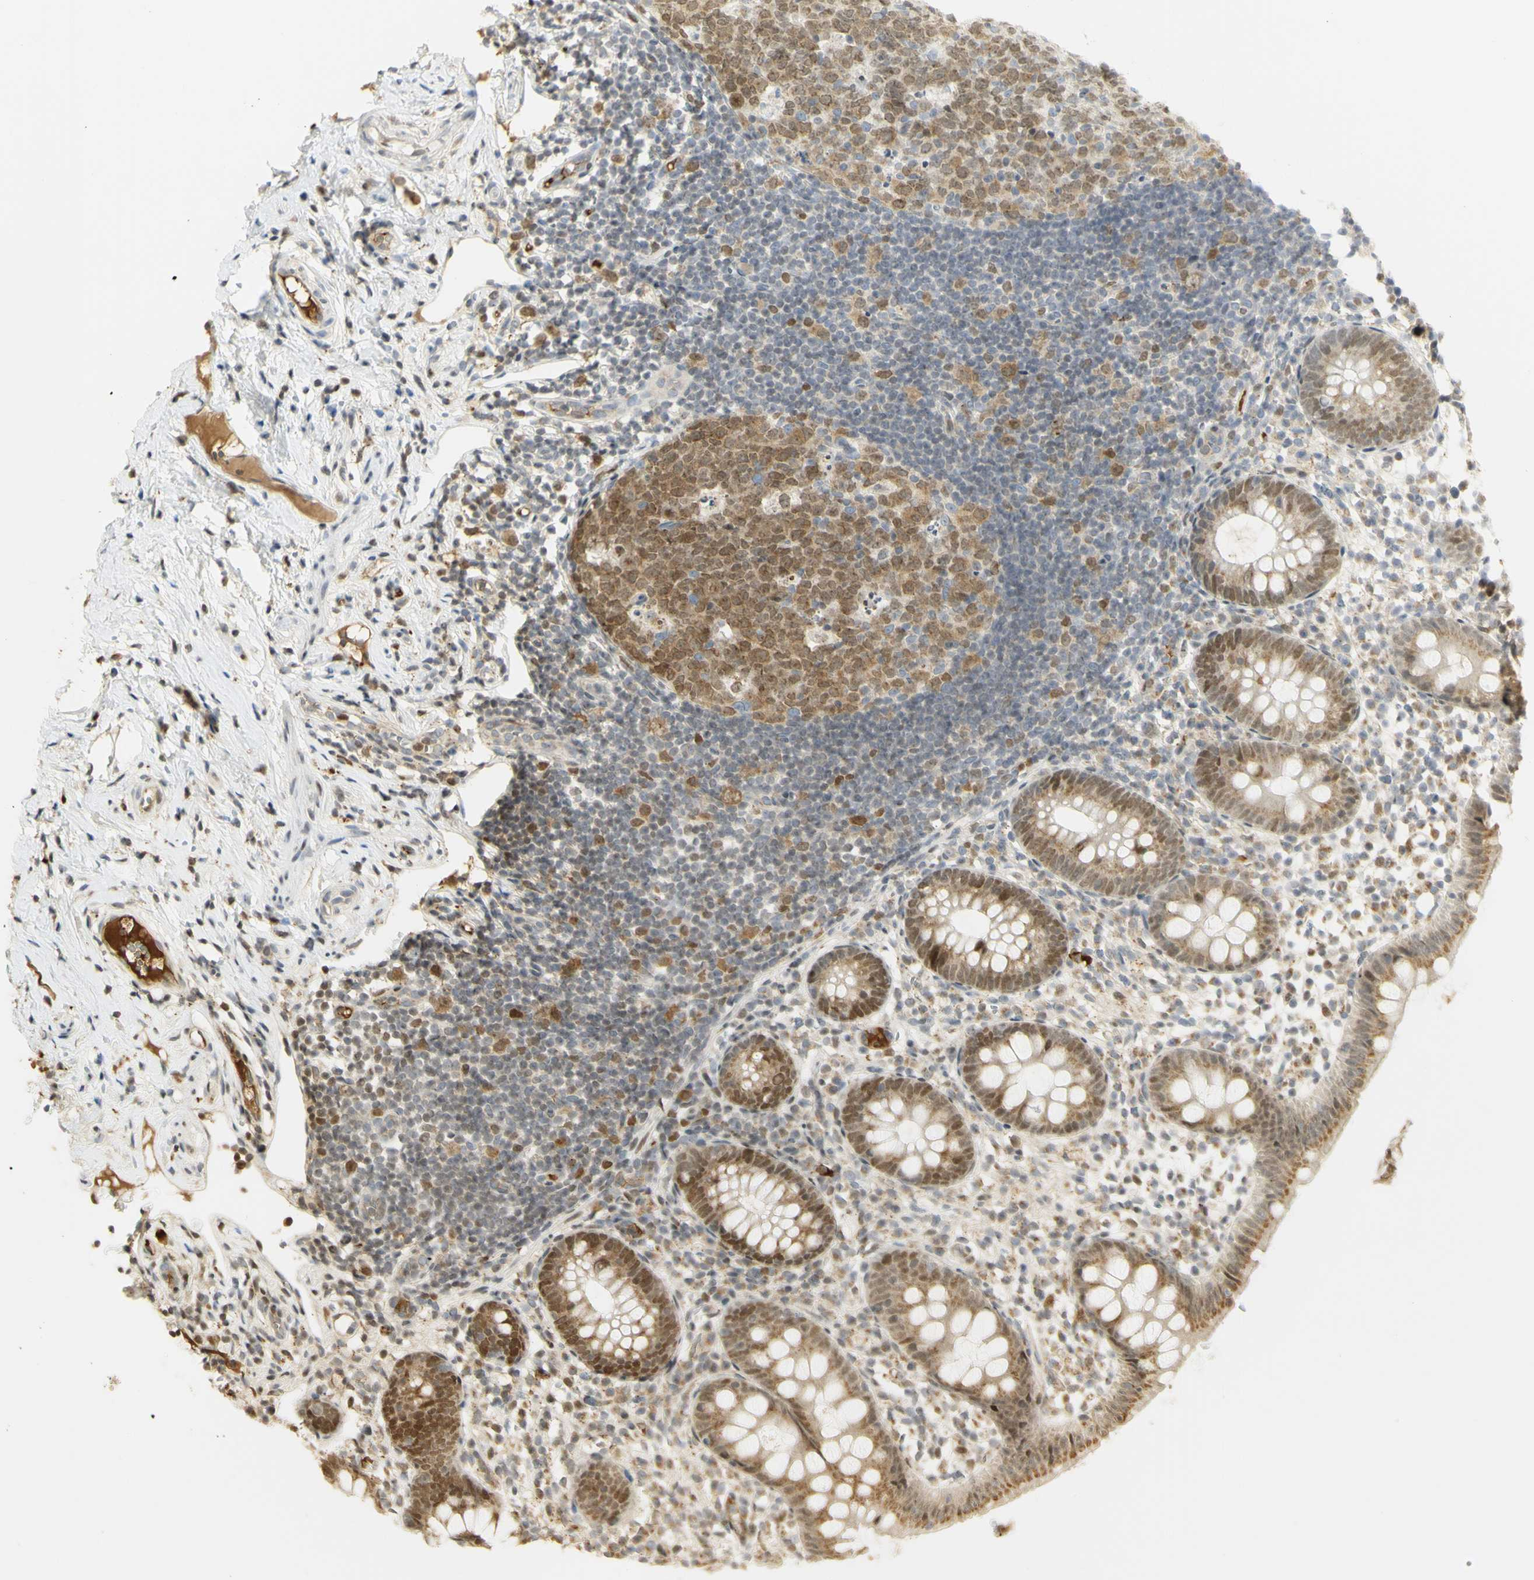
{"staining": {"intensity": "moderate", "quantity": ">75%", "location": "cytoplasmic/membranous,nuclear"}, "tissue": "appendix", "cell_type": "Glandular cells", "image_type": "normal", "snomed": [{"axis": "morphology", "description": "Normal tissue, NOS"}, {"axis": "topography", "description": "Appendix"}], "caption": "Immunohistochemistry photomicrograph of unremarkable appendix stained for a protein (brown), which reveals medium levels of moderate cytoplasmic/membranous,nuclear expression in approximately >75% of glandular cells.", "gene": "KIF11", "patient": {"sex": "female", "age": 20}}